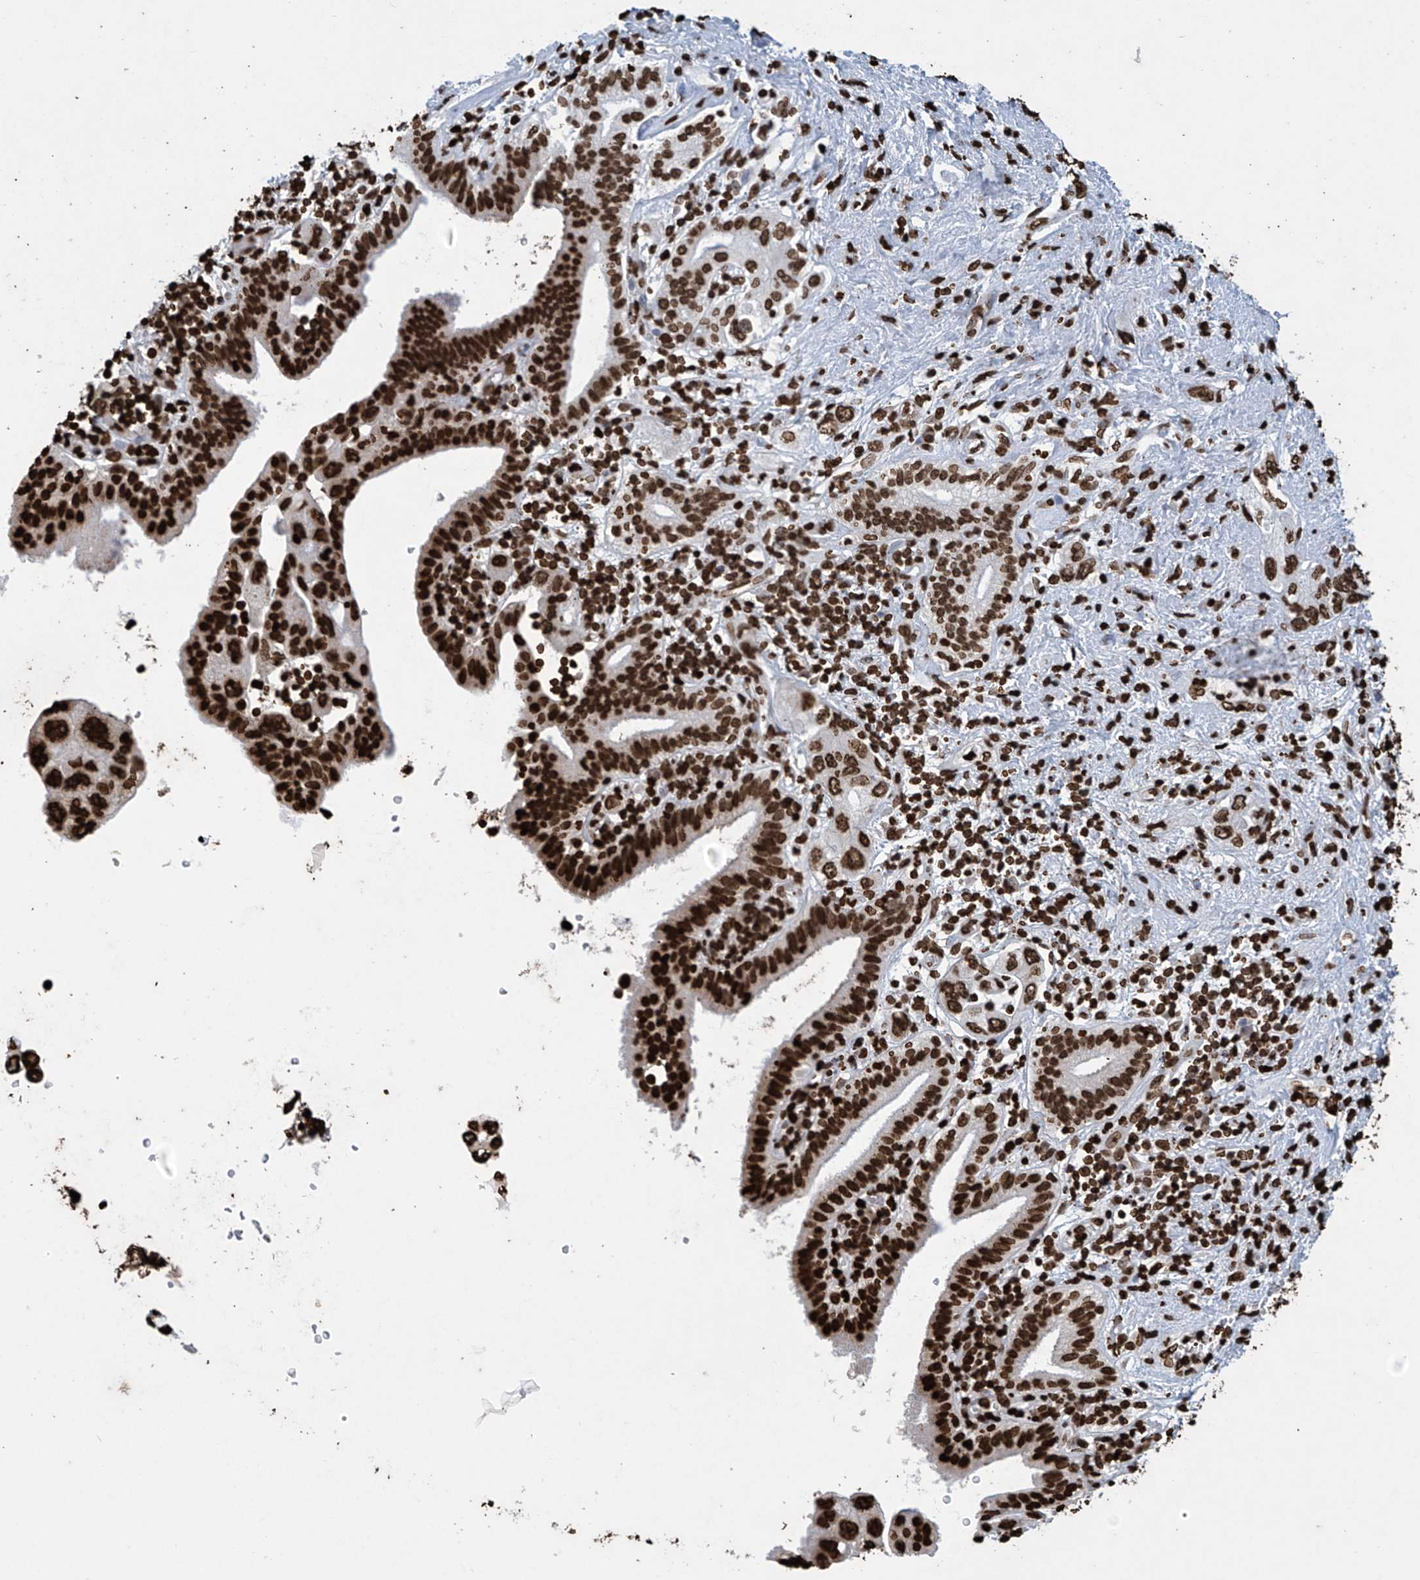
{"staining": {"intensity": "strong", "quantity": ">75%", "location": "nuclear"}, "tissue": "pancreatic cancer", "cell_type": "Tumor cells", "image_type": "cancer", "snomed": [{"axis": "morphology", "description": "Adenocarcinoma, NOS"}, {"axis": "topography", "description": "Pancreas"}], "caption": "An IHC photomicrograph of tumor tissue is shown. Protein staining in brown highlights strong nuclear positivity in pancreatic cancer (adenocarcinoma) within tumor cells.", "gene": "H3-3A", "patient": {"sex": "female", "age": 73}}